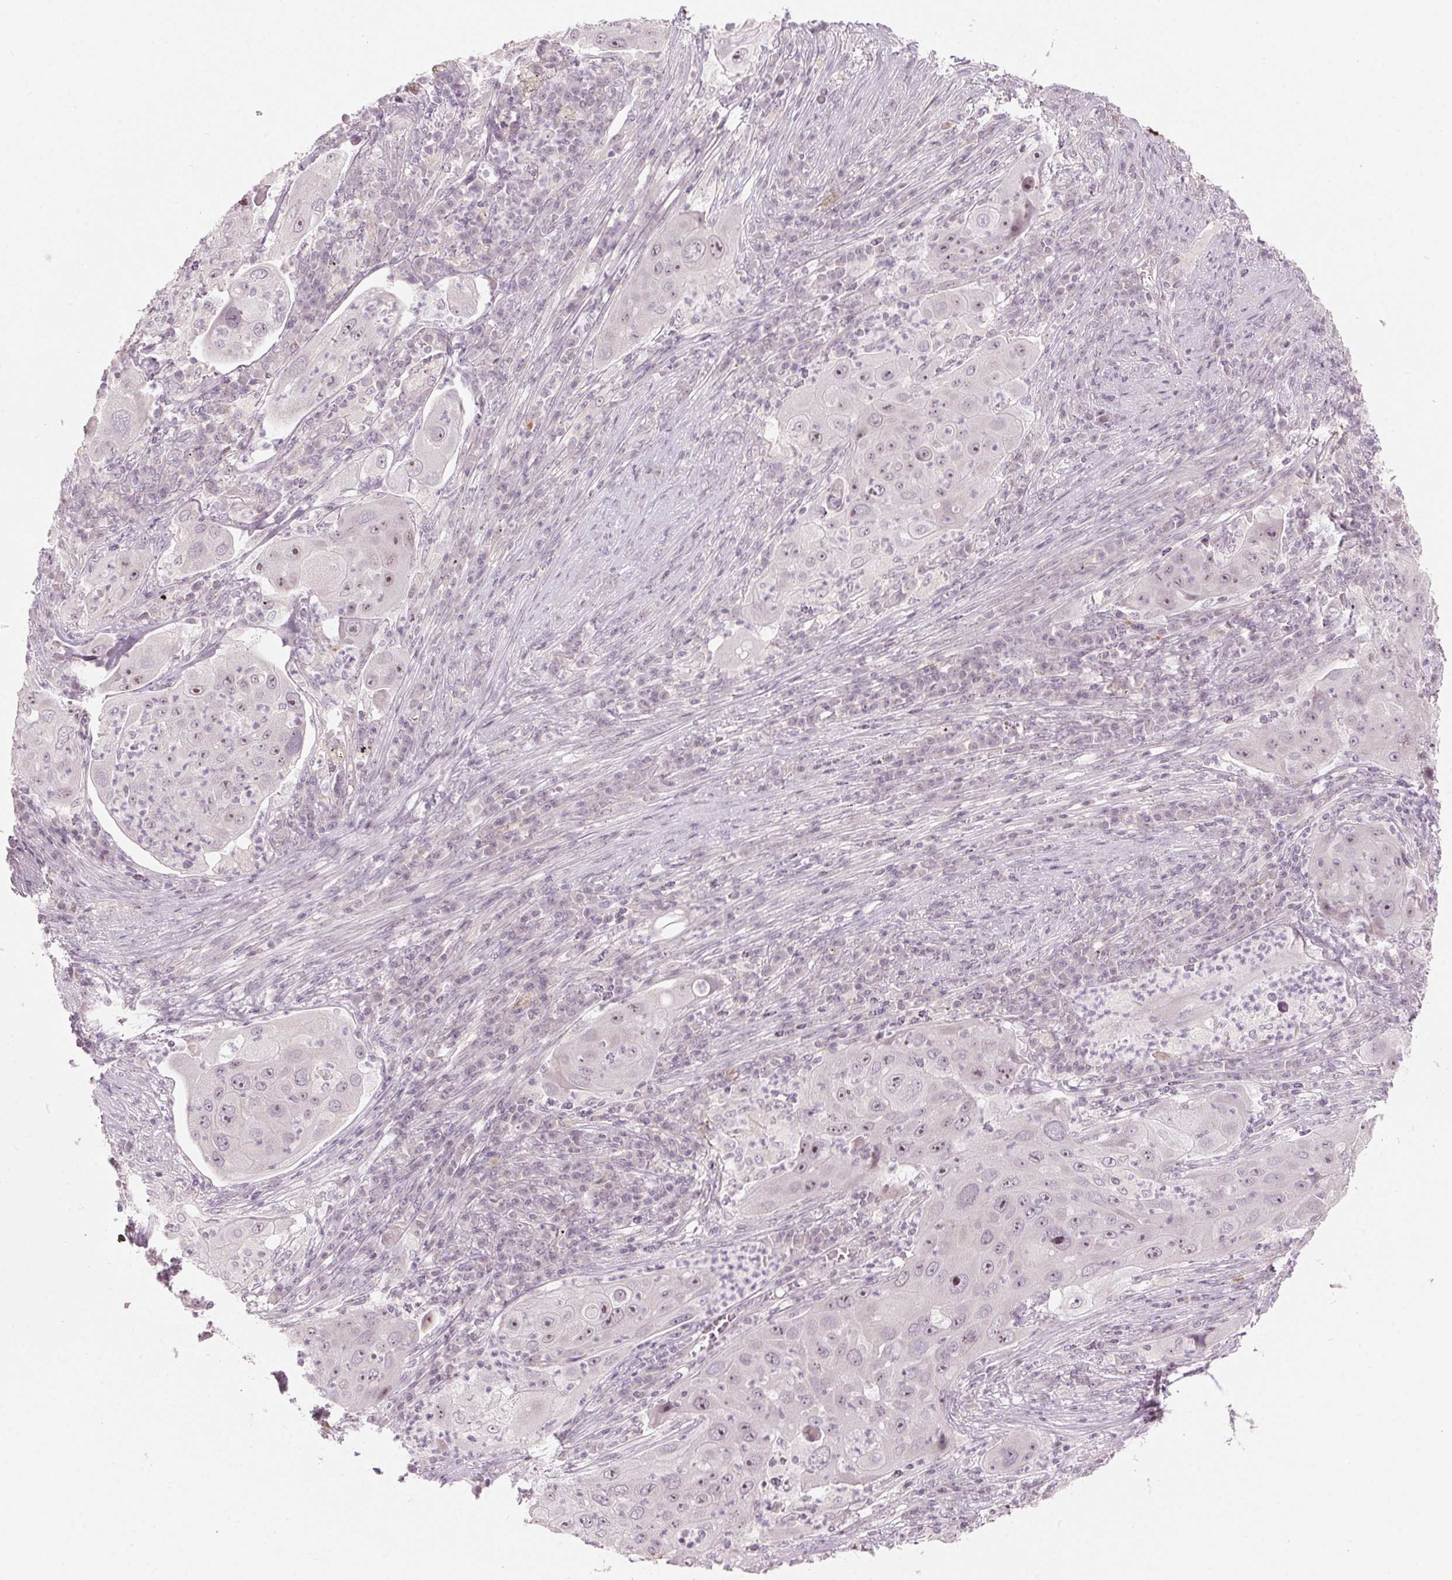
{"staining": {"intensity": "weak", "quantity": "<25%", "location": "nuclear"}, "tissue": "lung cancer", "cell_type": "Tumor cells", "image_type": "cancer", "snomed": [{"axis": "morphology", "description": "Squamous cell carcinoma, NOS"}, {"axis": "topography", "description": "Lung"}], "caption": "Lung cancer (squamous cell carcinoma) was stained to show a protein in brown. There is no significant expression in tumor cells.", "gene": "TMED6", "patient": {"sex": "female", "age": 59}}